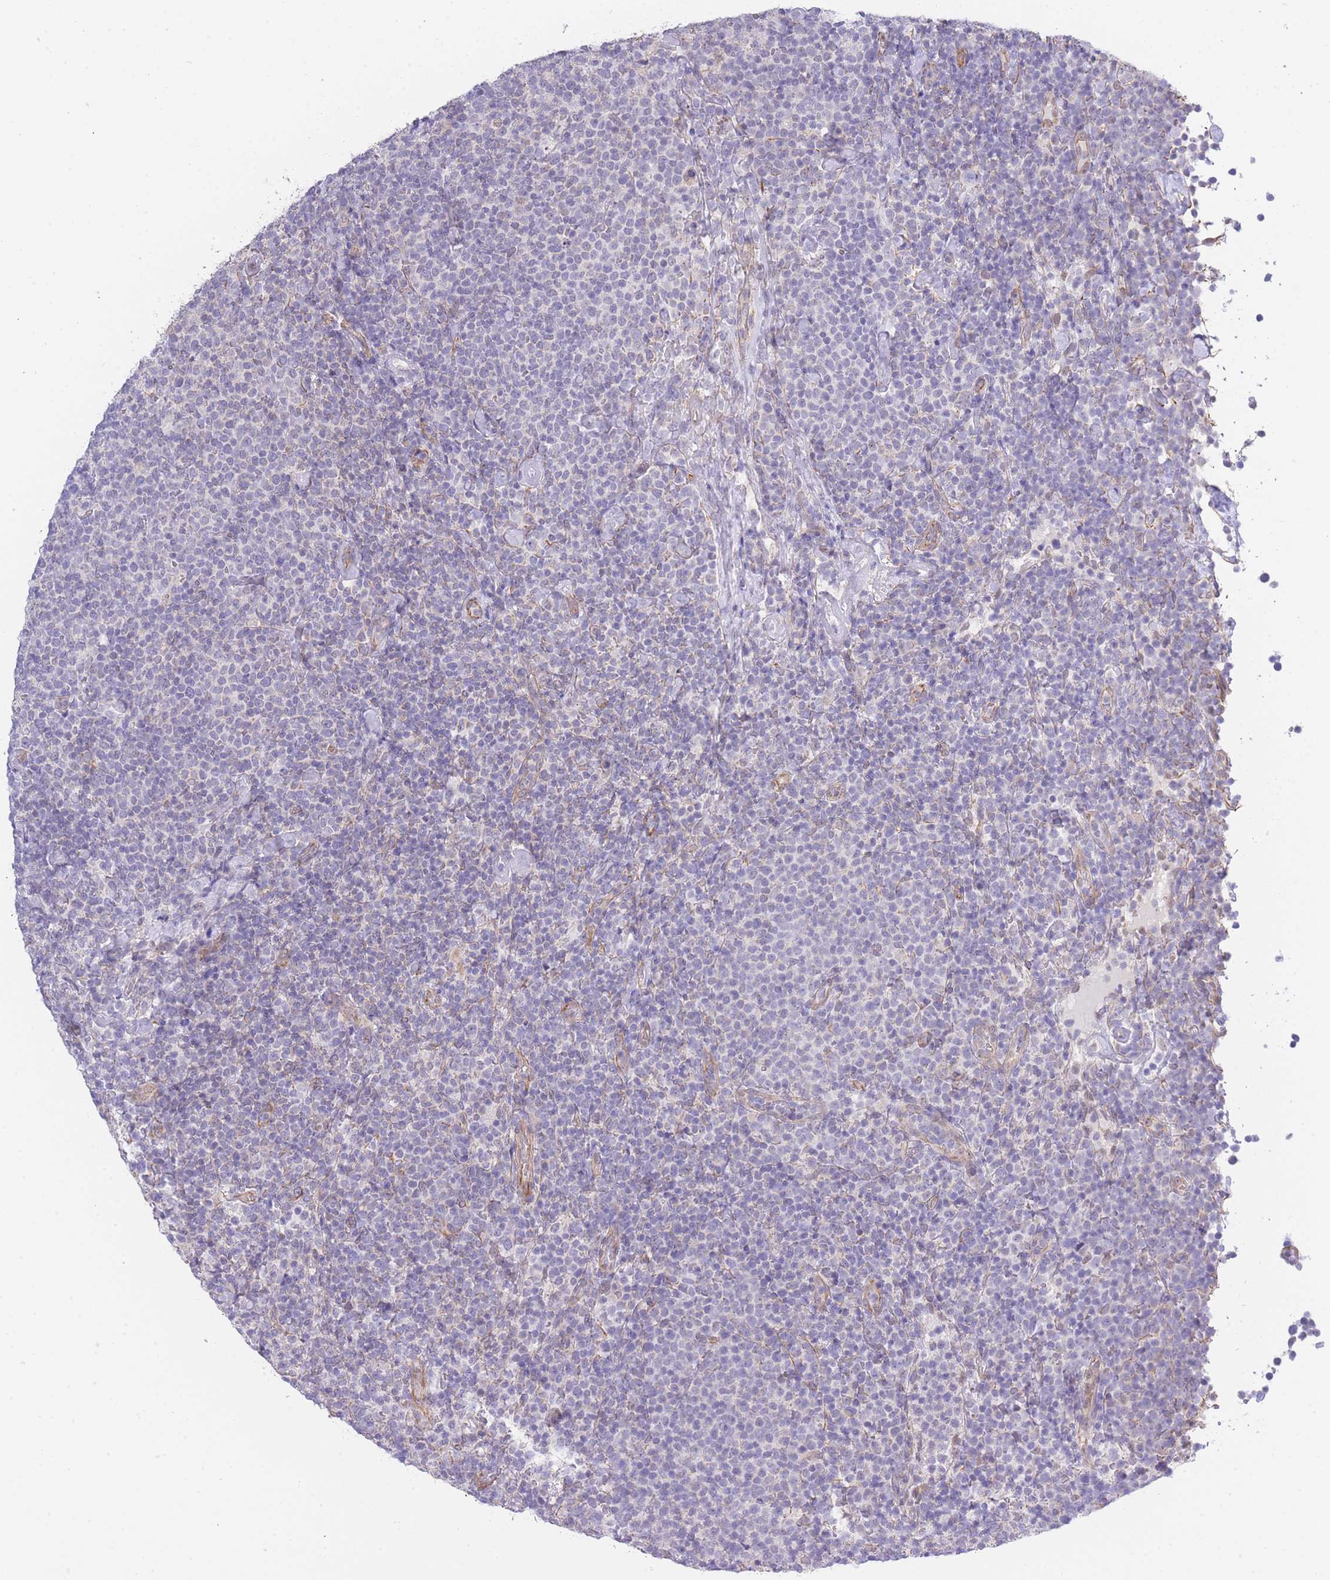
{"staining": {"intensity": "negative", "quantity": "none", "location": "none"}, "tissue": "lymphoma", "cell_type": "Tumor cells", "image_type": "cancer", "snomed": [{"axis": "morphology", "description": "Malignant lymphoma, non-Hodgkin's type, High grade"}, {"axis": "topography", "description": "Lymph node"}], "caption": "Tumor cells show no significant staining in lymphoma.", "gene": "CTBP1", "patient": {"sex": "male", "age": 61}}